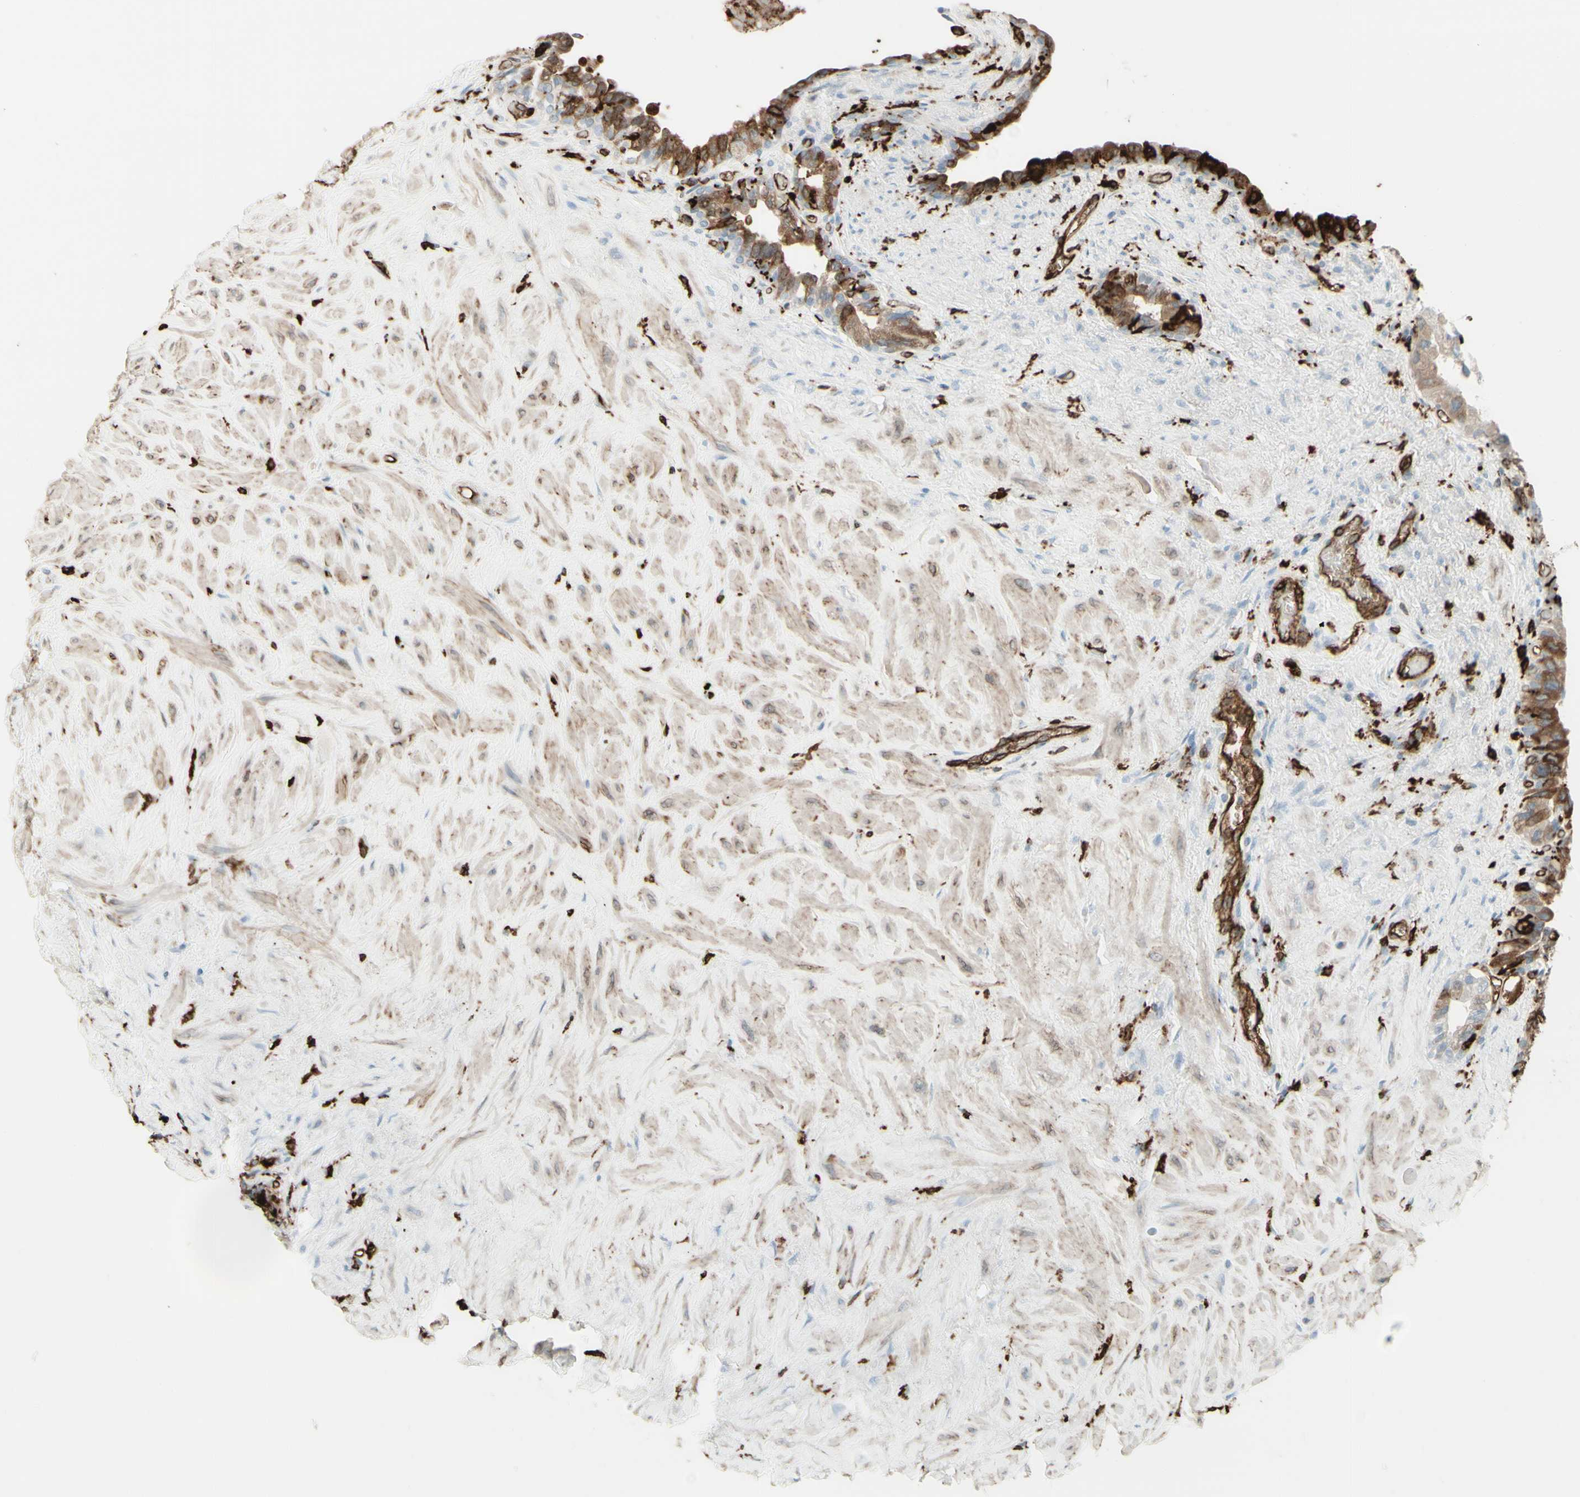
{"staining": {"intensity": "weak", "quantity": "<25%", "location": "cytoplasmic/membranous"}, "tissue": "seminal vesicle", "cell_type": "Glandular cells", "image_type": "normal", "snomed": [{"axis": "morphology", "description": "Normal tissue, NOS"}, {"axis": "topography", "description": "Seminal veicle"}], "caption": "IHC histopathology image of benign seminal vesicle: human seminal vesicle stained with DAB (3,3'-diaminobenzidine) exhibits no significant protein positivity in glandular cells. Nuclei are stained in blue.", "gene": "HLA", "patient": {"sex": "male", "age": 63}}